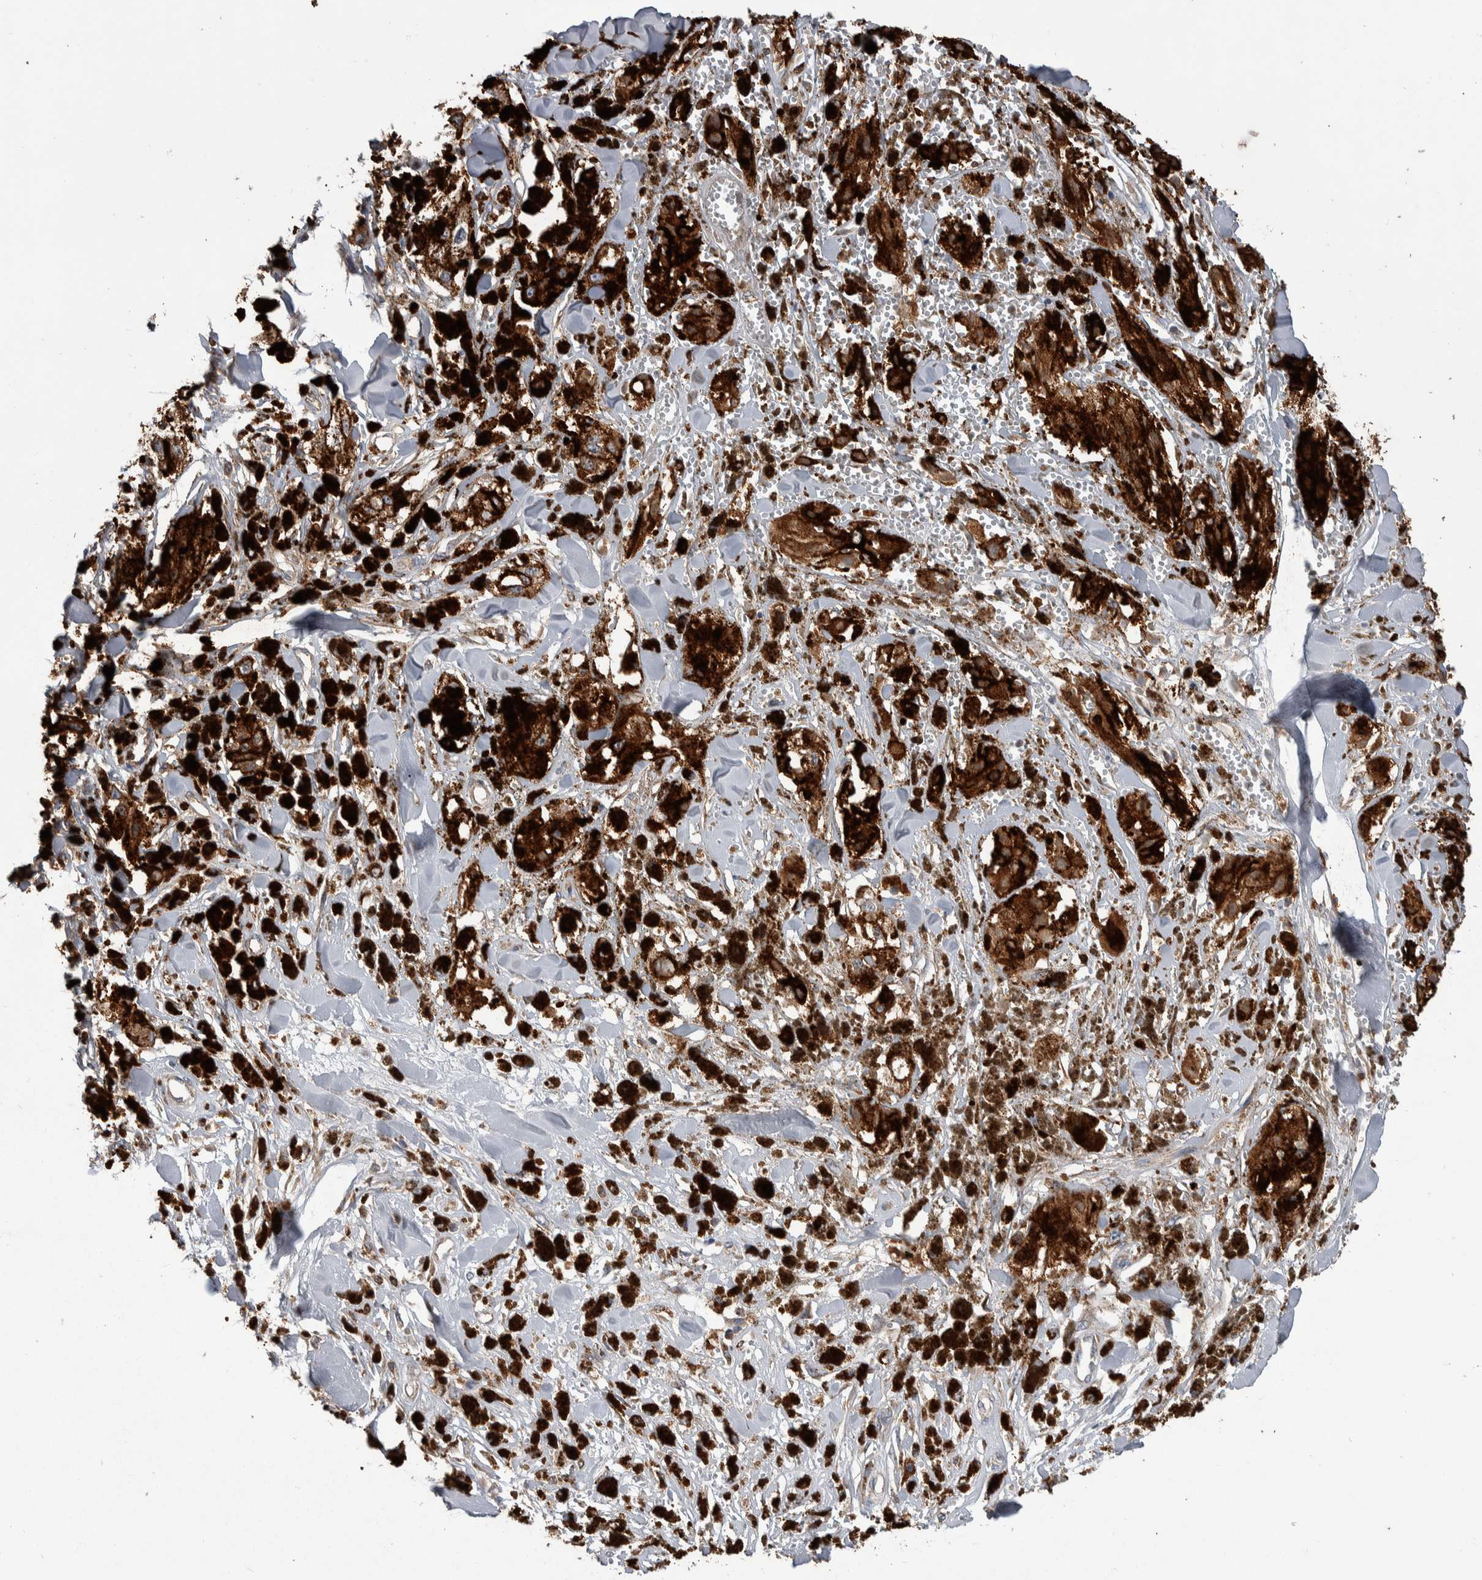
{"staining": {"intensity": "moderate", "quantity": ">75%", "location": "cytoplasmic/membranous"}, "tissue": "melanoma", "cell_type": "Tumor cells", "image_type": "cancer", "snomed": [{"axis": "morphology", "description": "Malignant melanoma, NOS"}, {"axis": "topography", "description": "Skin"}], "caption": "Human melanoma stained with a protein marker exhibits moderate staining in tumor cells.", "gene": "SDCBP", "patient": {"sex": "male", "age": 88}}